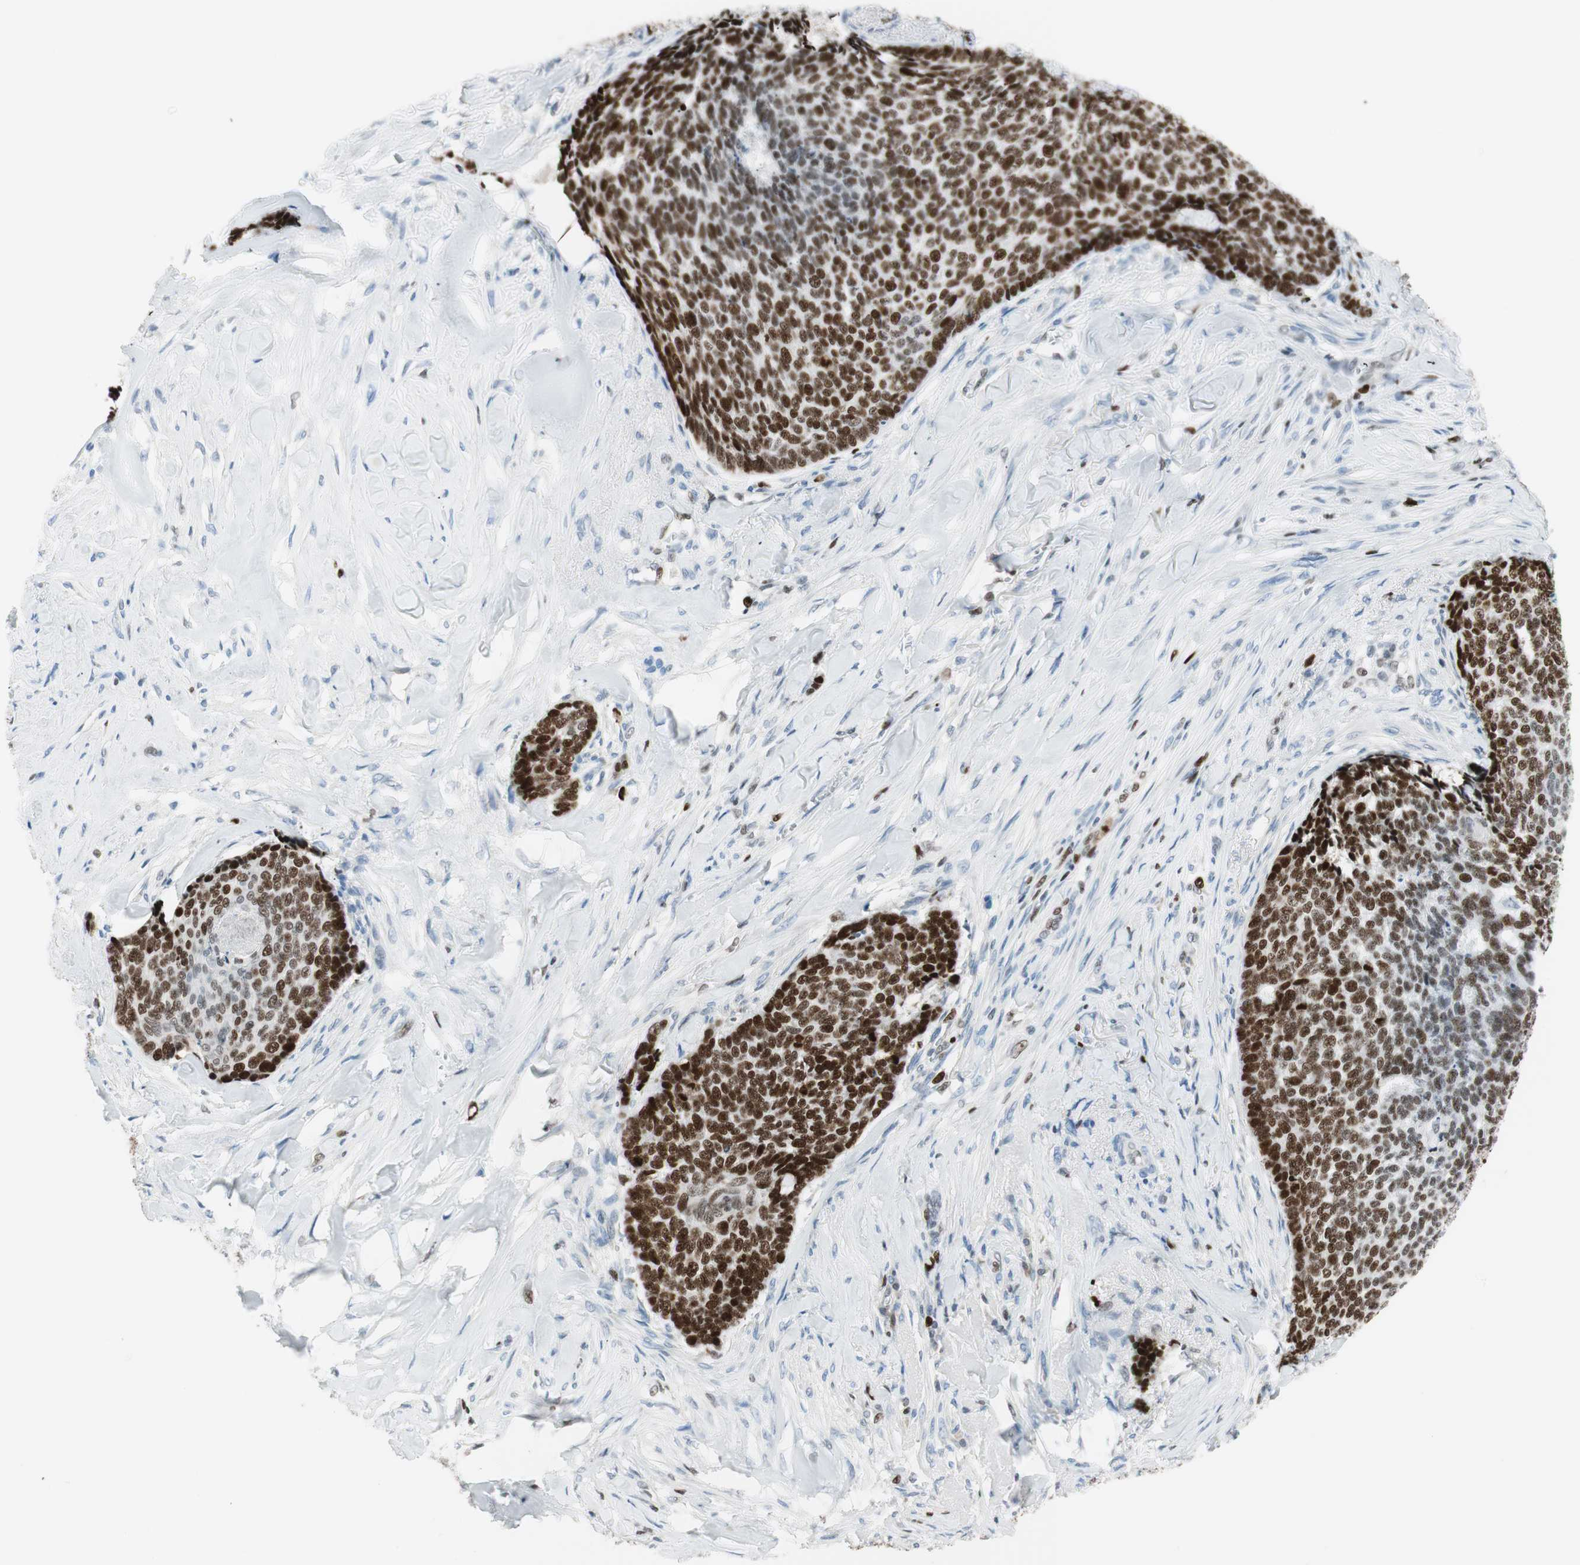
{"staining": {"intensity": "strong", "quantity": ">75%", "location": "nuclear"}, "tissue": "skin cancer", "cell_type": "Tumor cells", "image_type": "cancer", "snomed": [{"axis": "morphology", "description": "Basal cell carcinoma"}, {"axis": "topography", "description": "Skin"}], "caption": "Protein staining of basal cell carcinoma (skin) tissue reveals strong nuclear positivity in approximately >75% of tumor cells. (DAB (3,3'-diaminobenzidine) IHC with brightfield microscopy, high magnification).", "gene": "EZH2", "patient": {"sex": "male", "age": 84}}